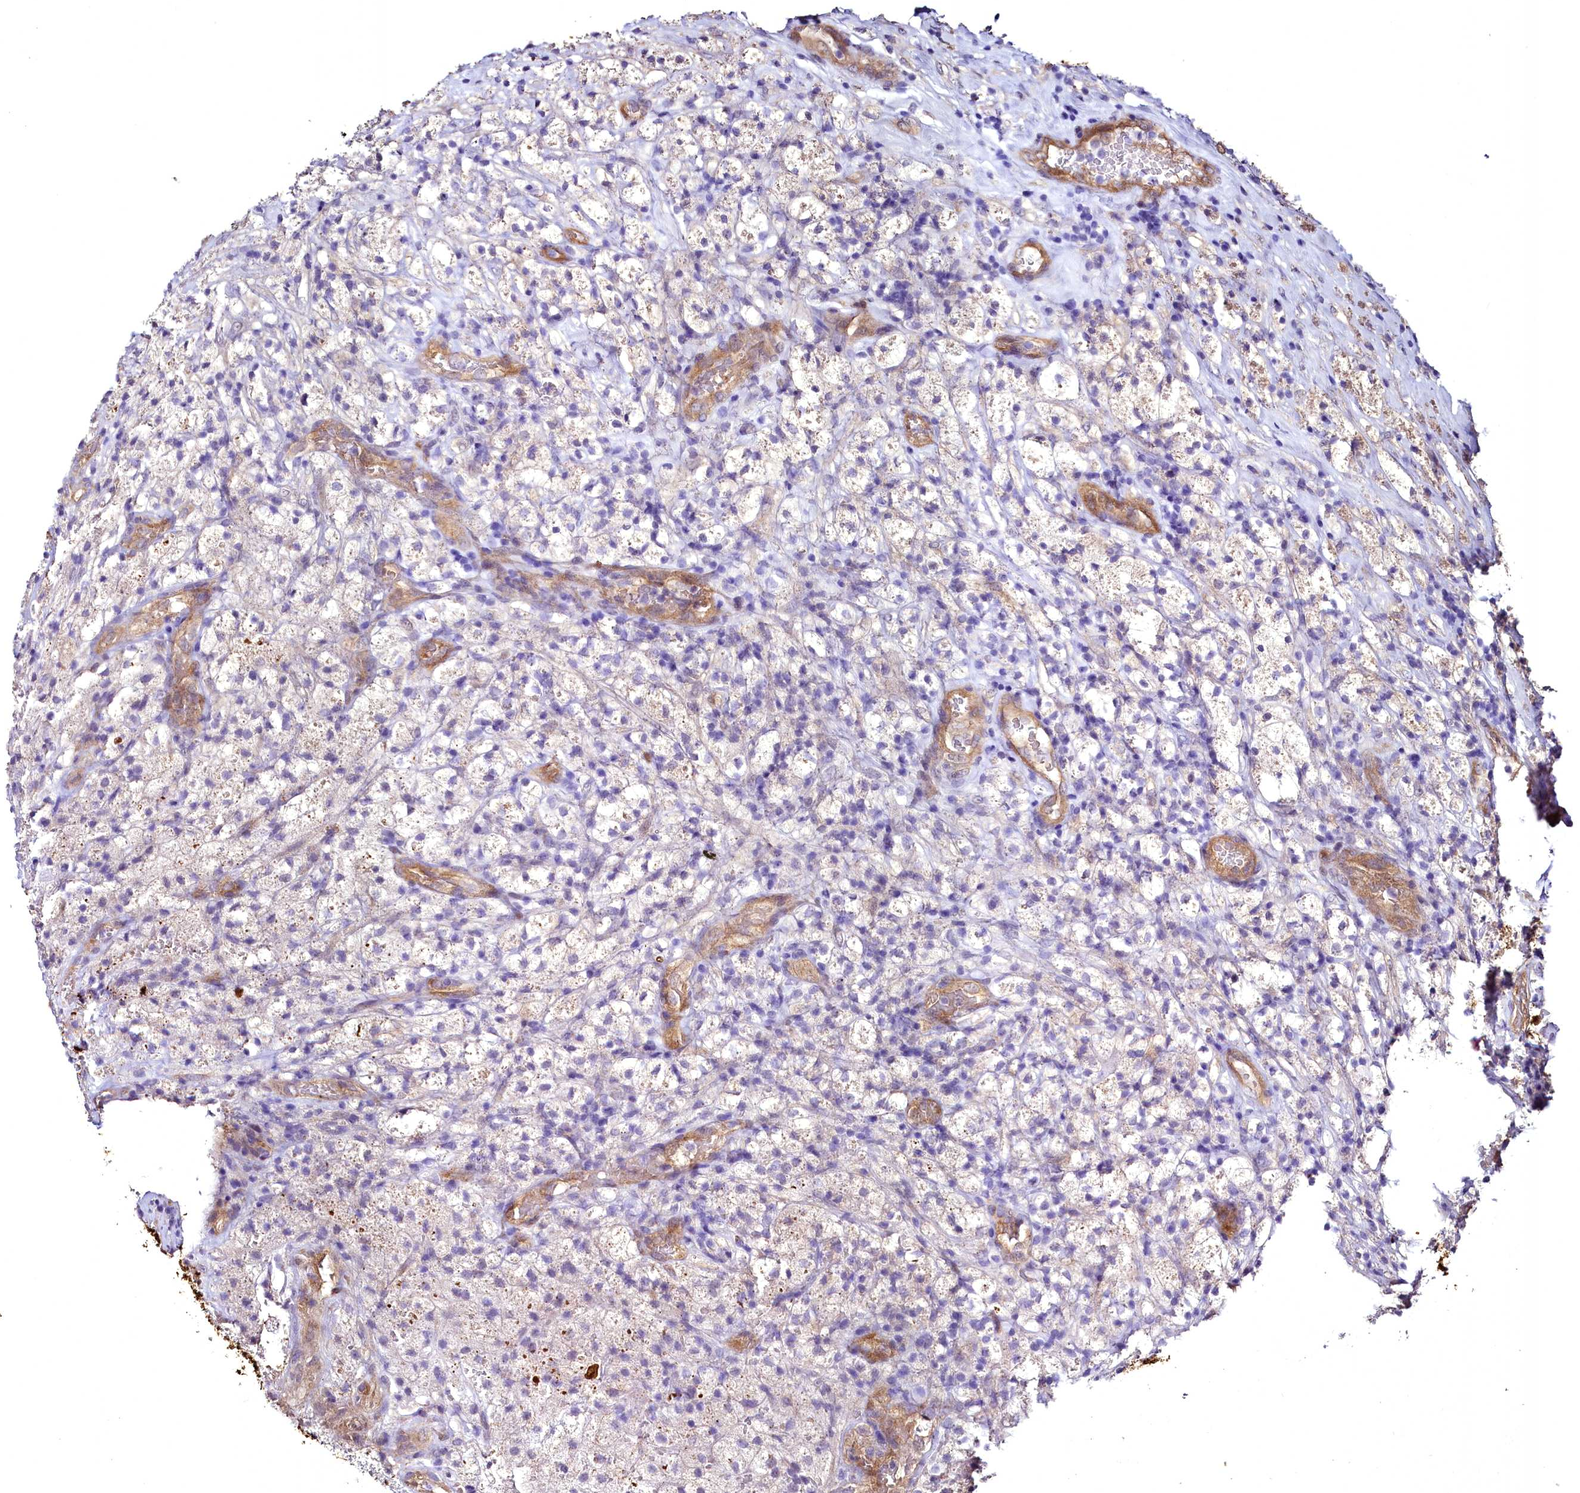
{"staining": {"intensity": "negative", "quantity": "none", "location": "none"}, "tissue": "glioma", "cell_type": "Tumor cells", "image_type": "cancer", "snomed": [{"axis": "morphology", "description": "Glioma, malignant, High grade"}, {"axis": "topography", "description": "Brain"}], "caption": "Micrograph shows no significant protein staining in tumor cells of glioma.", "gene": "STXBP1", "patient": {"sex": "male", "age": 69}}